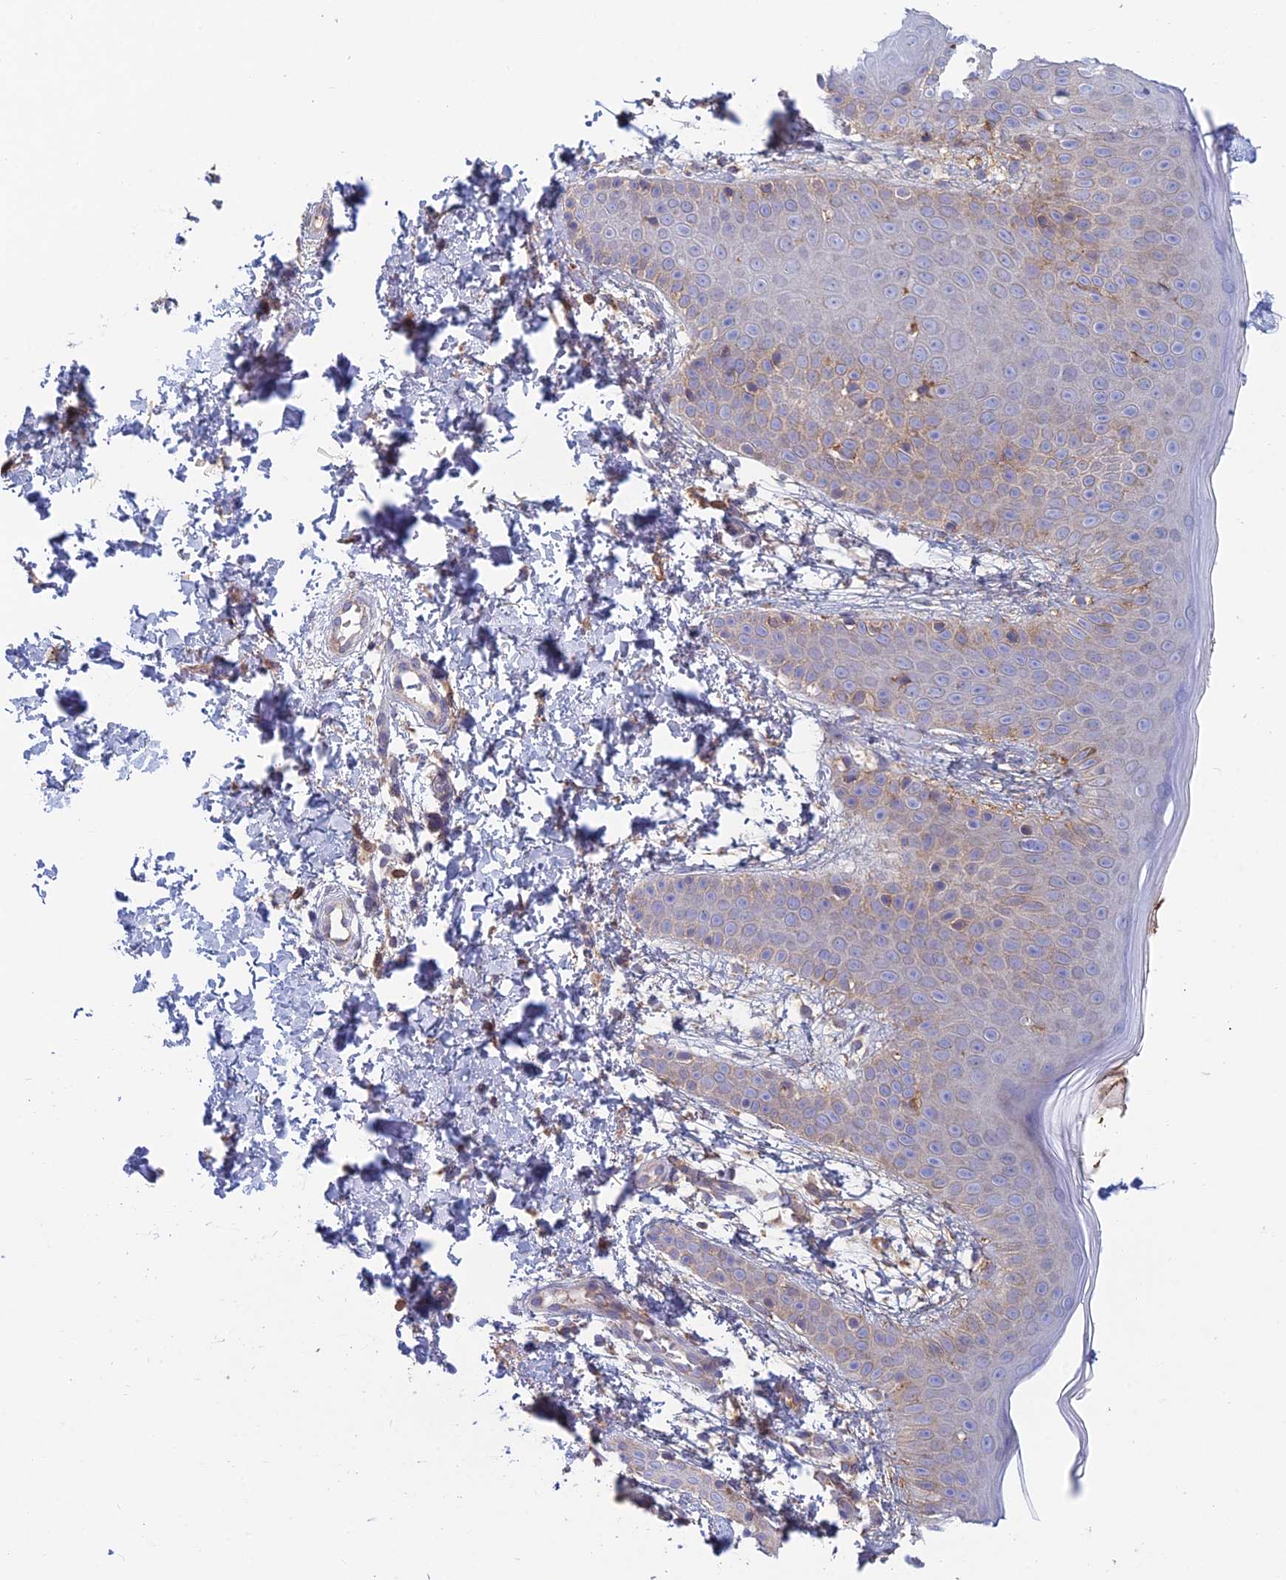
{"staining": {"intensity": "weak", "quantity": ">75%", "location": "cytoplasmic/membranous"}, "tissue": "skin", "cell_type": "Fibroblasts", "image_type": "normal", "snomed": [{"axis": "morphology", "description": "Normal tissue, NOS"}, {"axis": "topography", "description": "Skin"}], "caption": "Immunohistochemistry (IHC) (DAB (3,3'-diaminobenzidine)) staining of unremarkable skin displays weak cytoplasmic/membranous protein positivity in about >75% of fibroblasts. (IHC, brightfield microscopy, high magnification).", "gene": "IFTAP", "patient": {"sex": "male", "age": 36}}